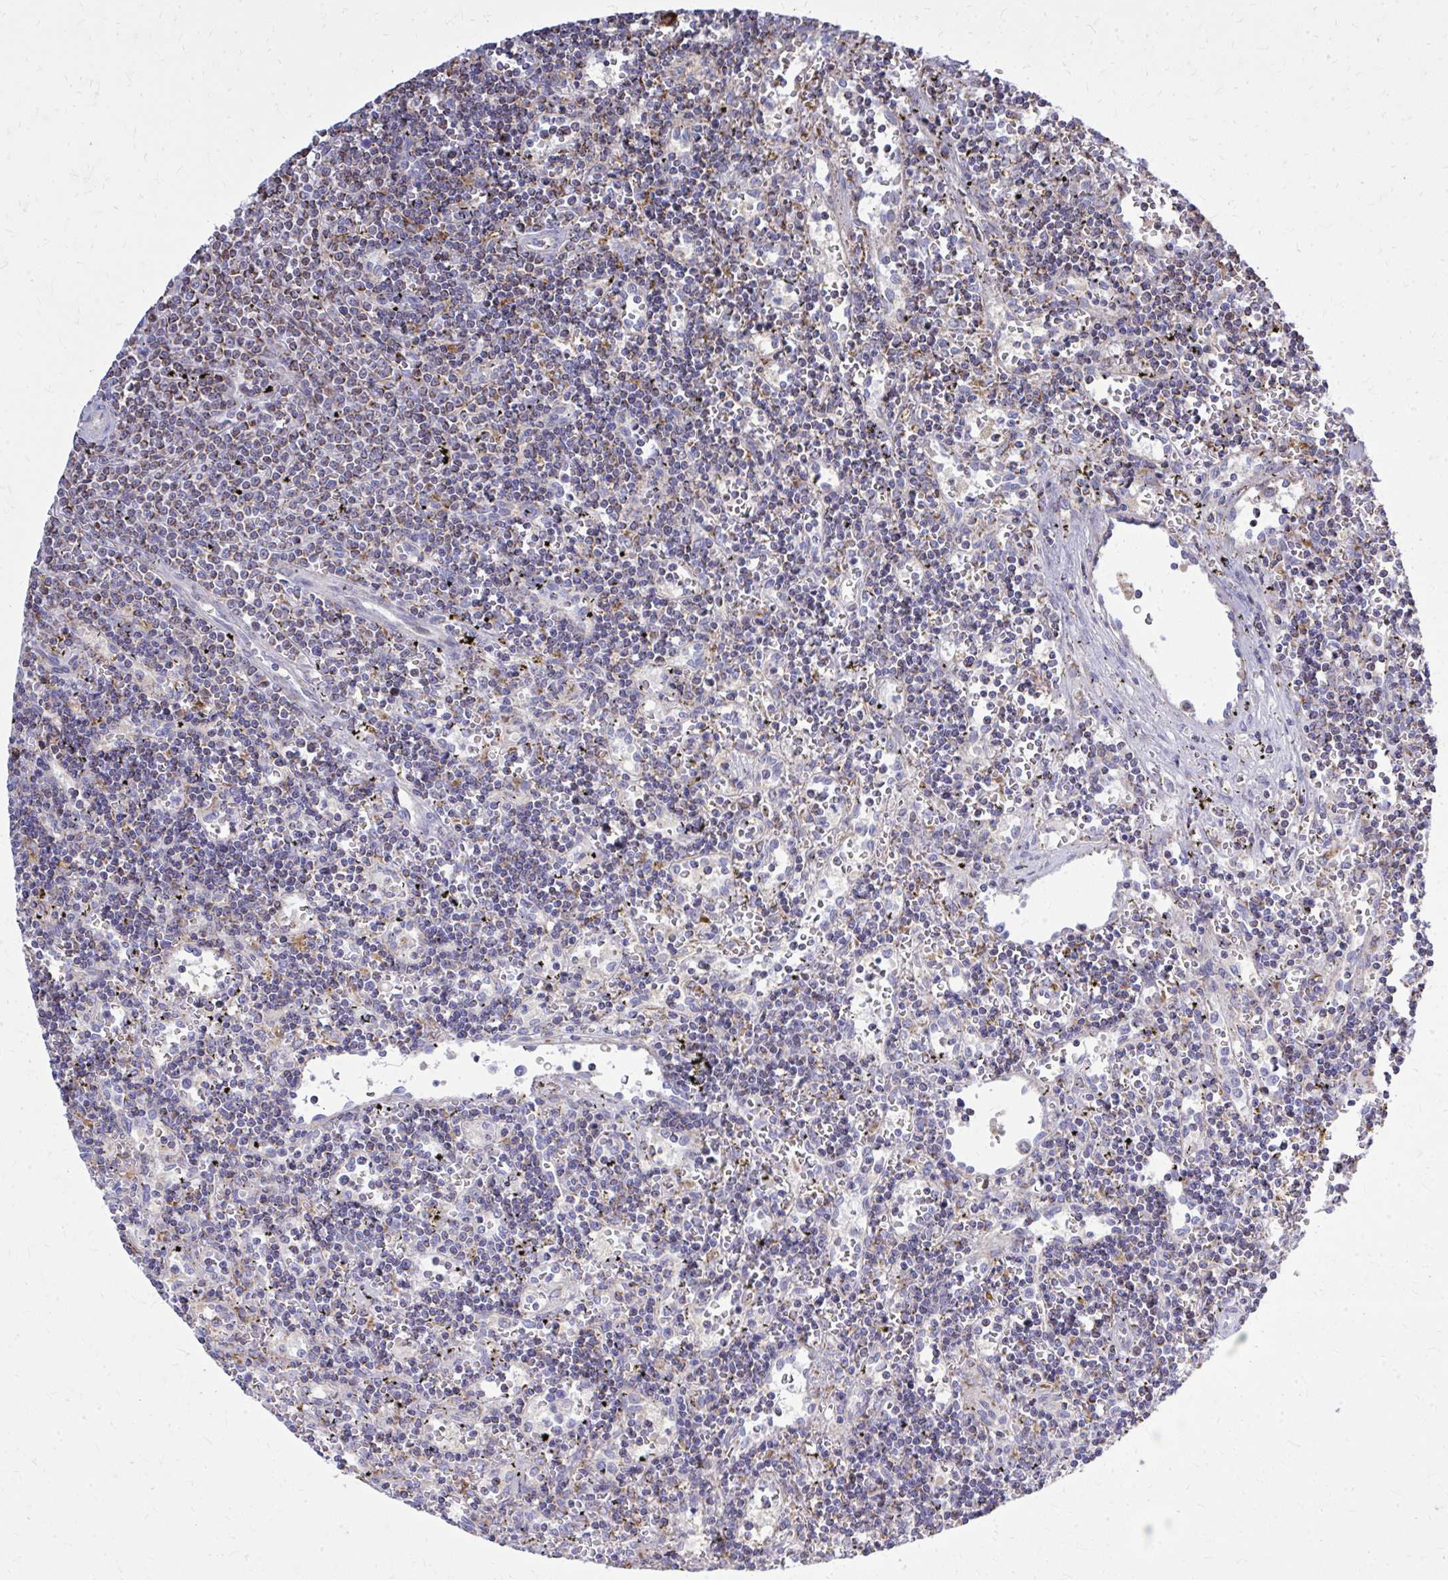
{"staining": {"intensity": "moderate", "quantity": ">75%", "location": "cytoplasmic/membranous"}, "tissue": "lymphoma", "cell_type": "Tumor cells", "image_type": "cancer", "snomed": [{"axis": "morphology", "description": "Malignant lymphoma, non-Hodgkin's type, Low grade"}, {"axis": "topography", "description": "Spleen"}], "caption": "A brown stain highlights moderate cytoplasmic/membranous positivity of a protein in low-grade malignant lymphoma, non-Hodgkin's type tumor cells.", "gene": "ZNF362", "patient": {"sex": "male", "age": 60}}